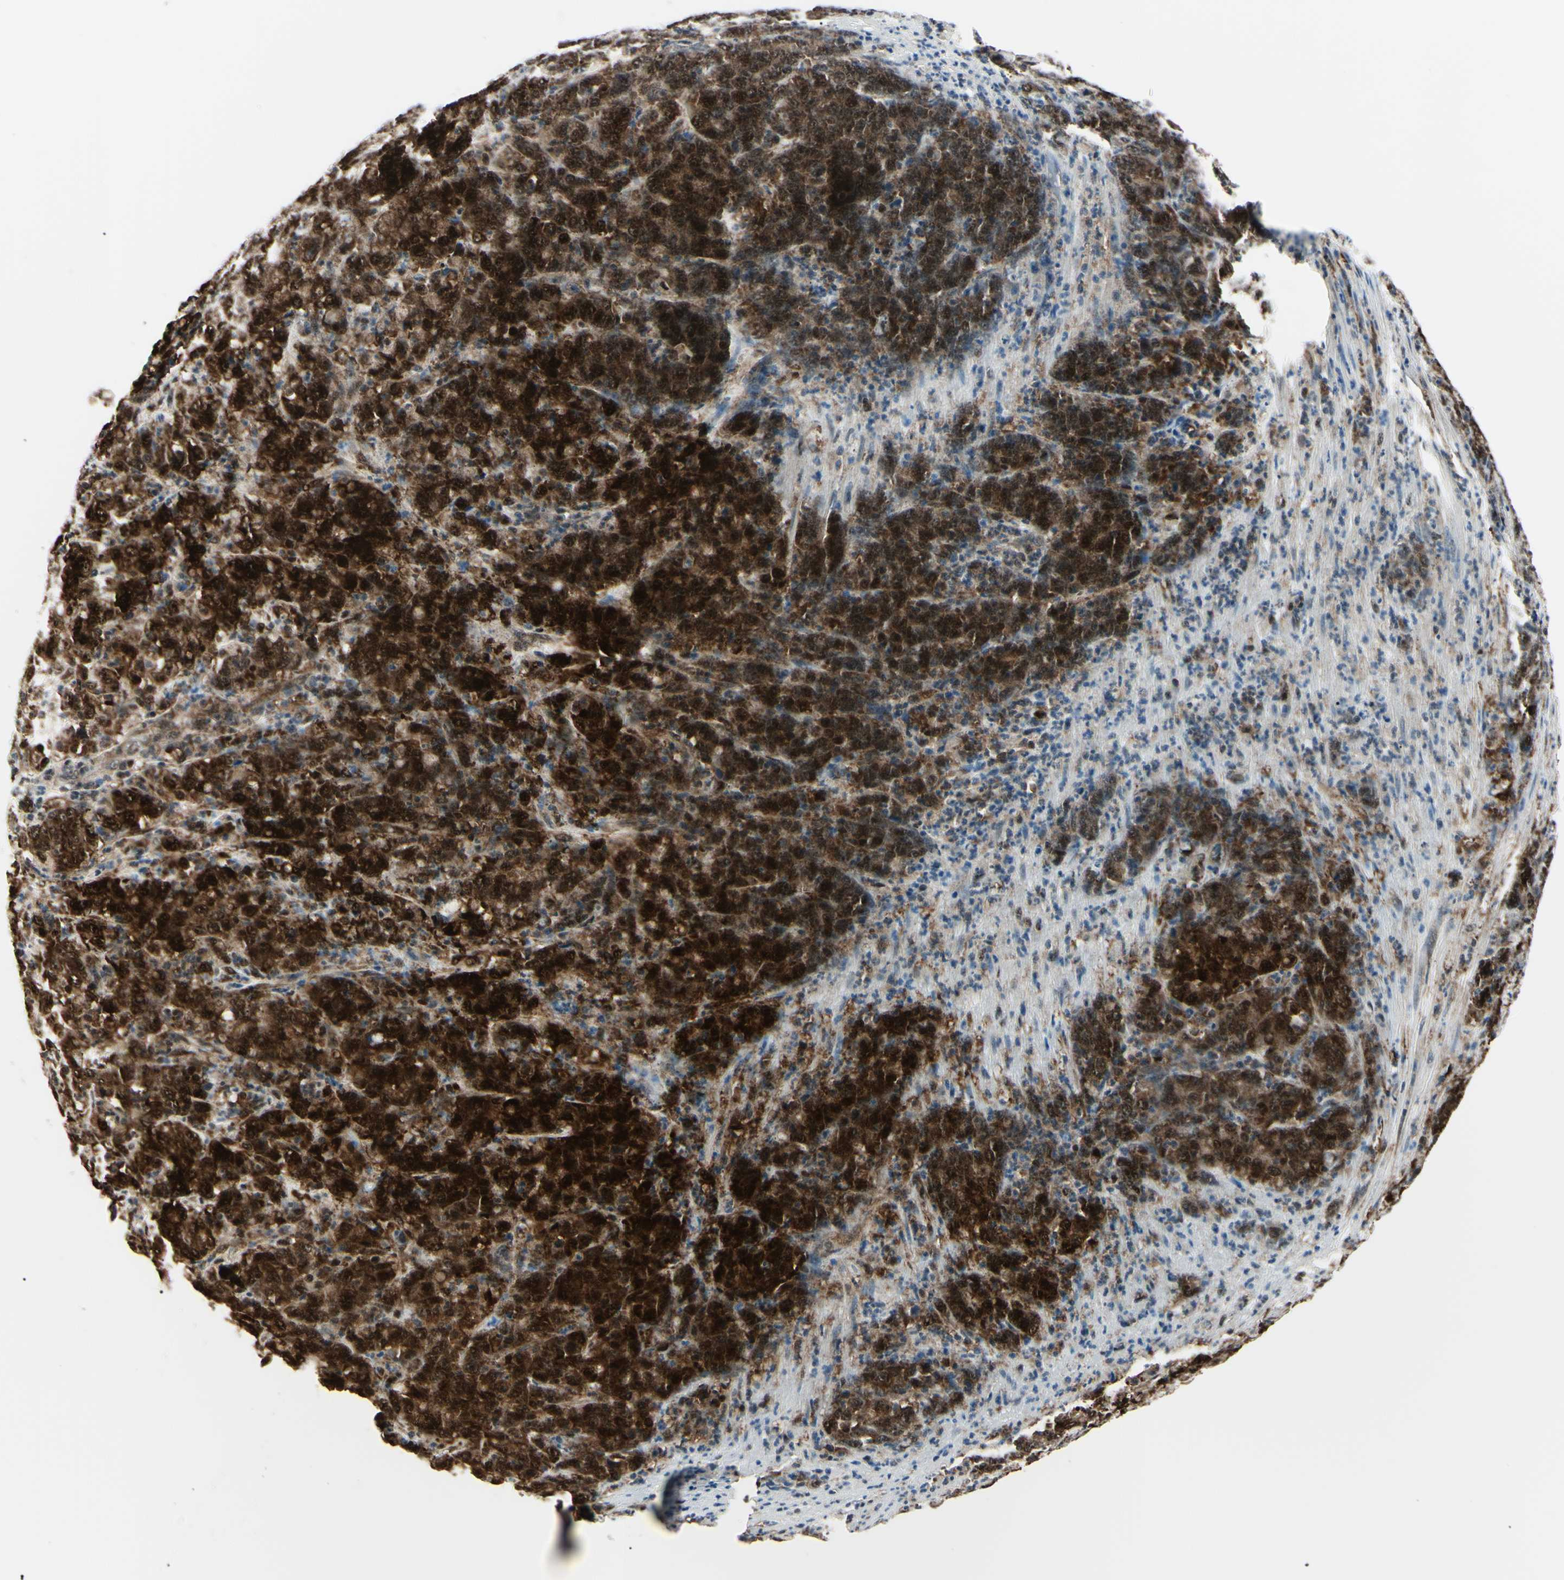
{"staining": {"intensity": "strong", "quantity": ">75%", "location": "cytoplasmic/membranous,nuclear"}, "tissue": "stomach cancer", "cell_type": "Tumor cells", "image_type": "cancer", "snomed": [{"axis": "morphology", "description": "Adenocarcinoma, NOS"}, {"axis": "topography", "description": "Stomach, lower"}], "caption": "Immunohistochemistry (IHC) of stomach cancer (adenocarcinoma) exhibits high levels of strong cytoplasmic/membranous and nuclear positivity in about >75% of tumor cells.", "gene": "PGK1", "patient": {"sex": "female", "age": 71}}